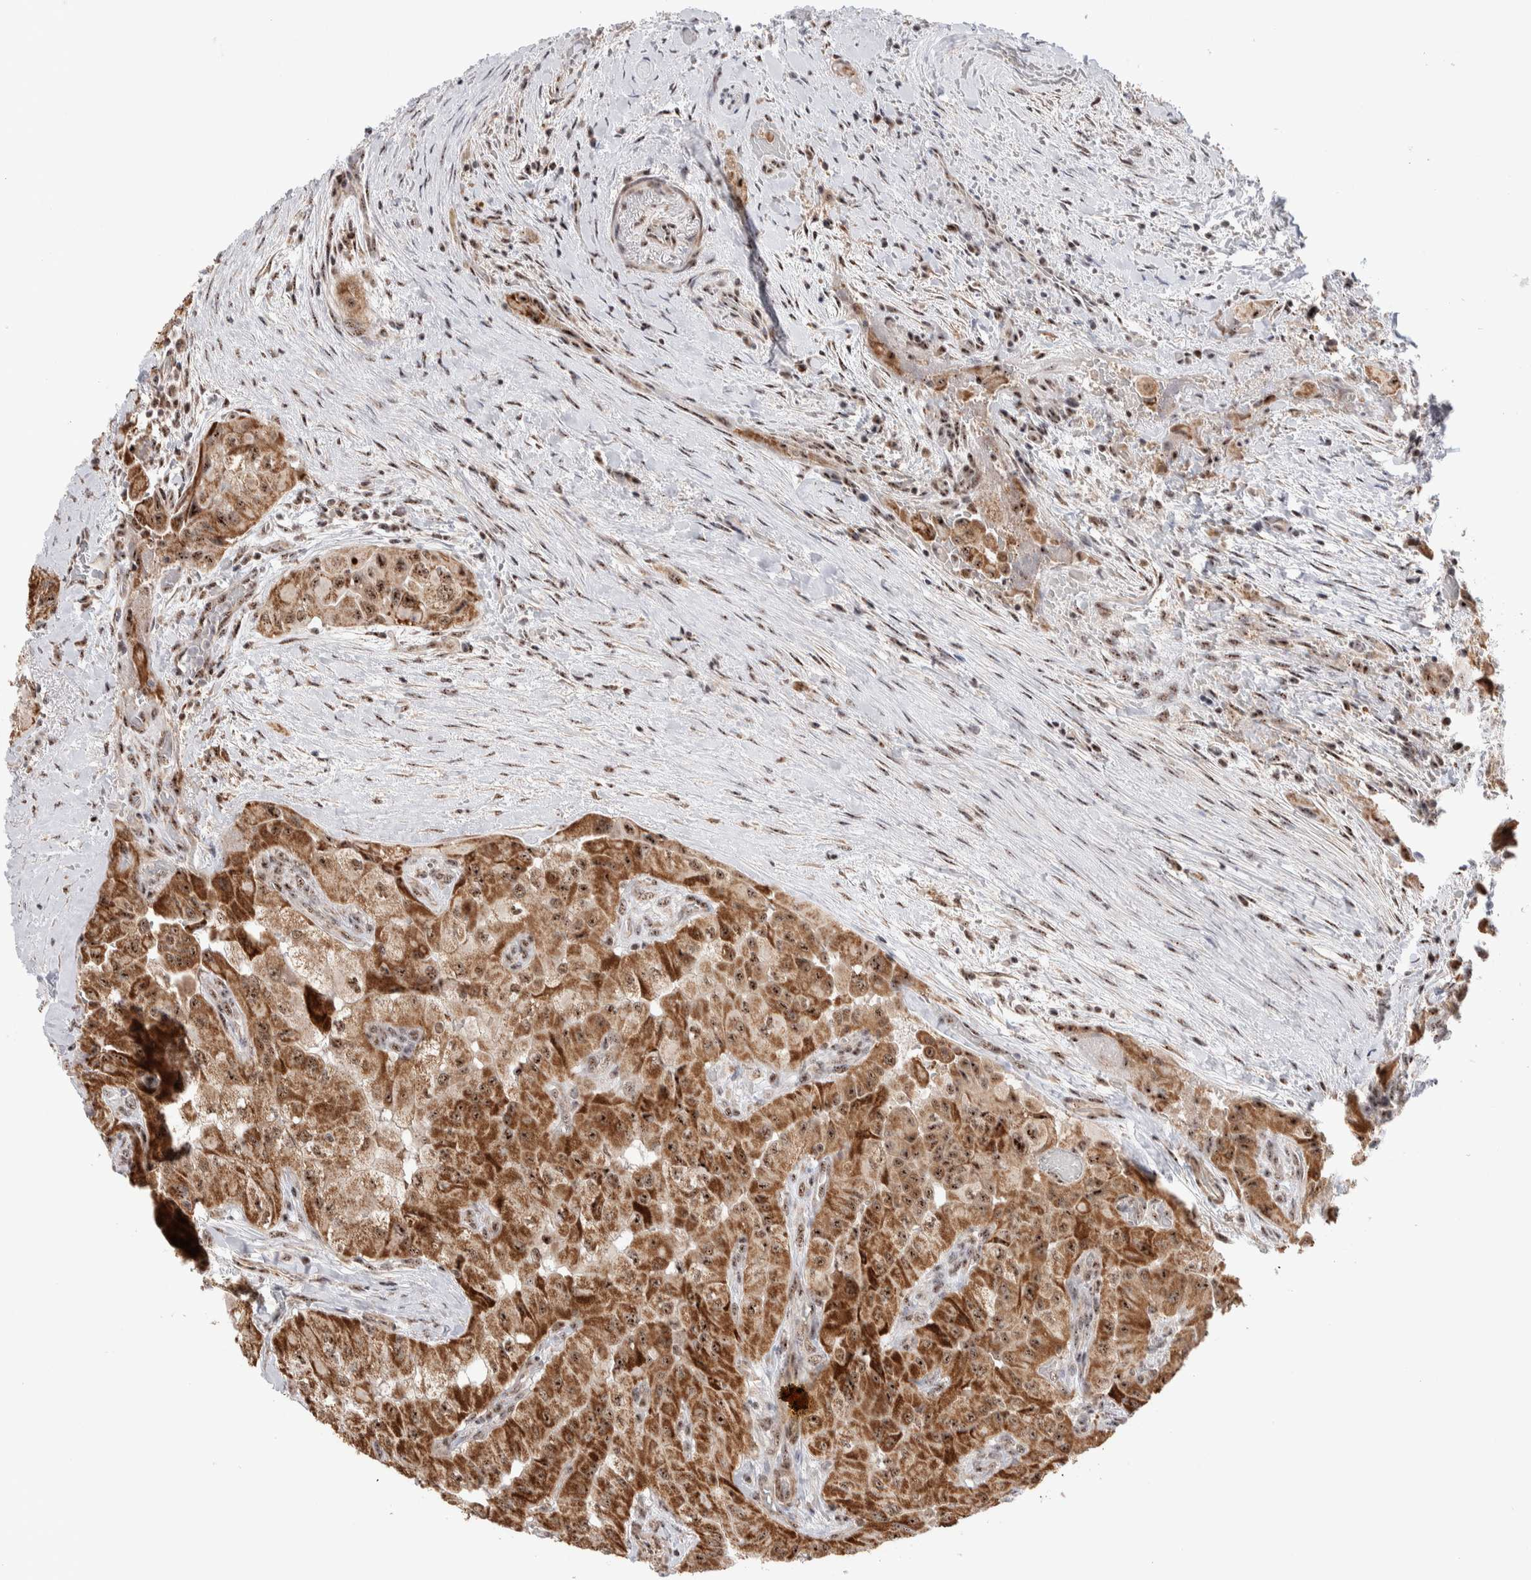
{"staining": {"intensity": "moderate", "quantity": ">75%", "location": "cytoplasmic/membranous,nuclear"}, "tissue": "thyroid cancer", "cell_type": "Tumor cells", "image_type": "cancer", "snomed": [{"axis": "morphology", "description": "Papillary adenocarcinoma, NOS"}, {"axis": "topography", "description": "Thyroid gland"}], "caption": "DAB immunohistochemical staining of human papillary adenocarcinoma (thyroid) demonstrates moderate cytoplasmic/membranous and nuclear protein positivity in approximately >75% of tumor cells. Using DAB (brown) and hematoxylin (blue) stains, captured at high magnification using brightfield microscopy.", "gene": "ZNF695", "patient": {"sex": "female", "age": 59}}